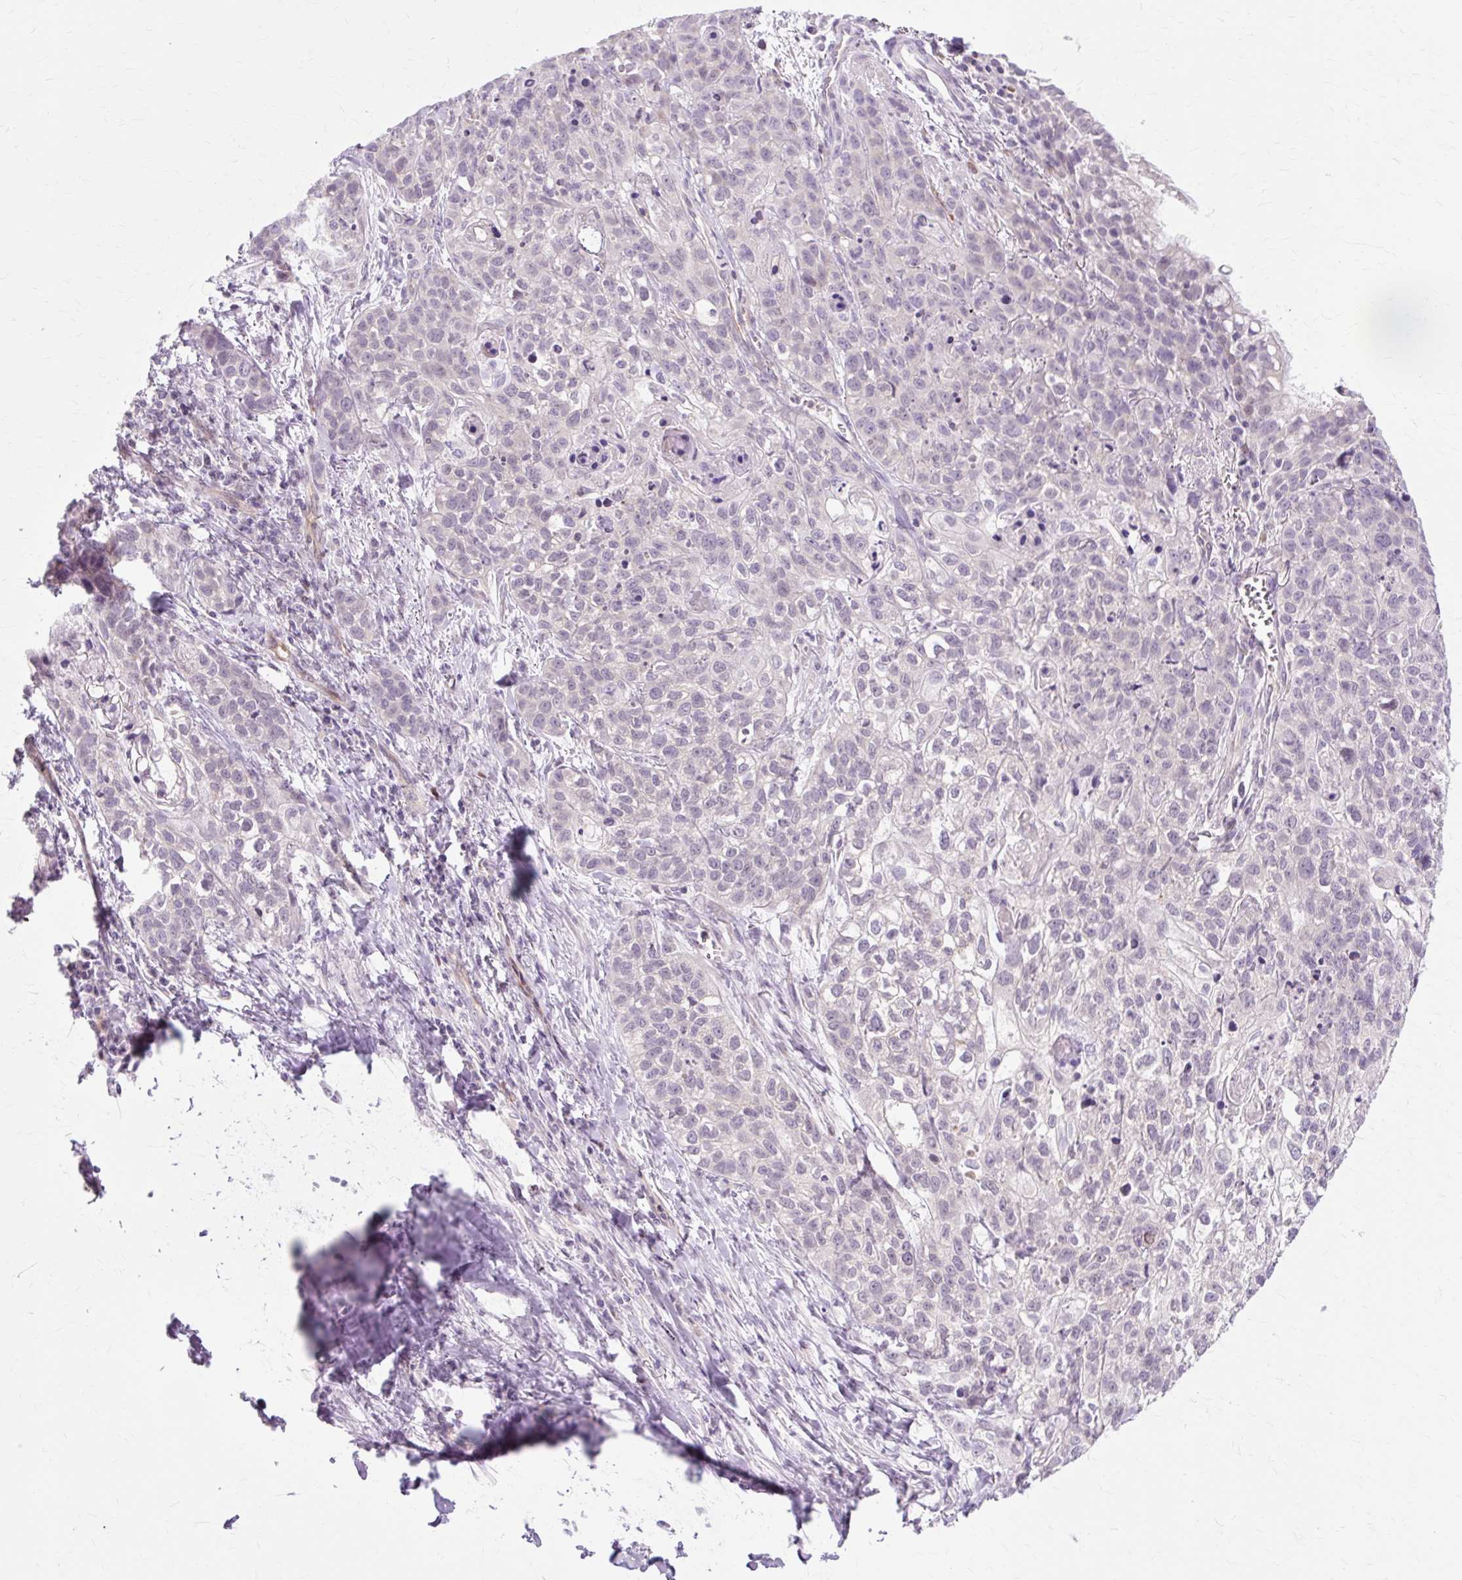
{"staining": {"intensity": "negative", "quantity": "none", "location": "none"}, "tissue": "lung cancer", "cell_type": "Tumor cells", "image_type": "cancer", "snomed": [{"axis": "morphology", "description": "Squamous cell carcinoma, NOS"}, {"axis": "topography", "description": "Lung"}], "caption": "The IHC photomicrograph has no significant staining in tumor cells of lung cancer tissue. (Immunohistochemistry, brightfield microscopy, high magnification).", "gene": "ZNF35", "patient": {"sex": "male", "age": 74}}